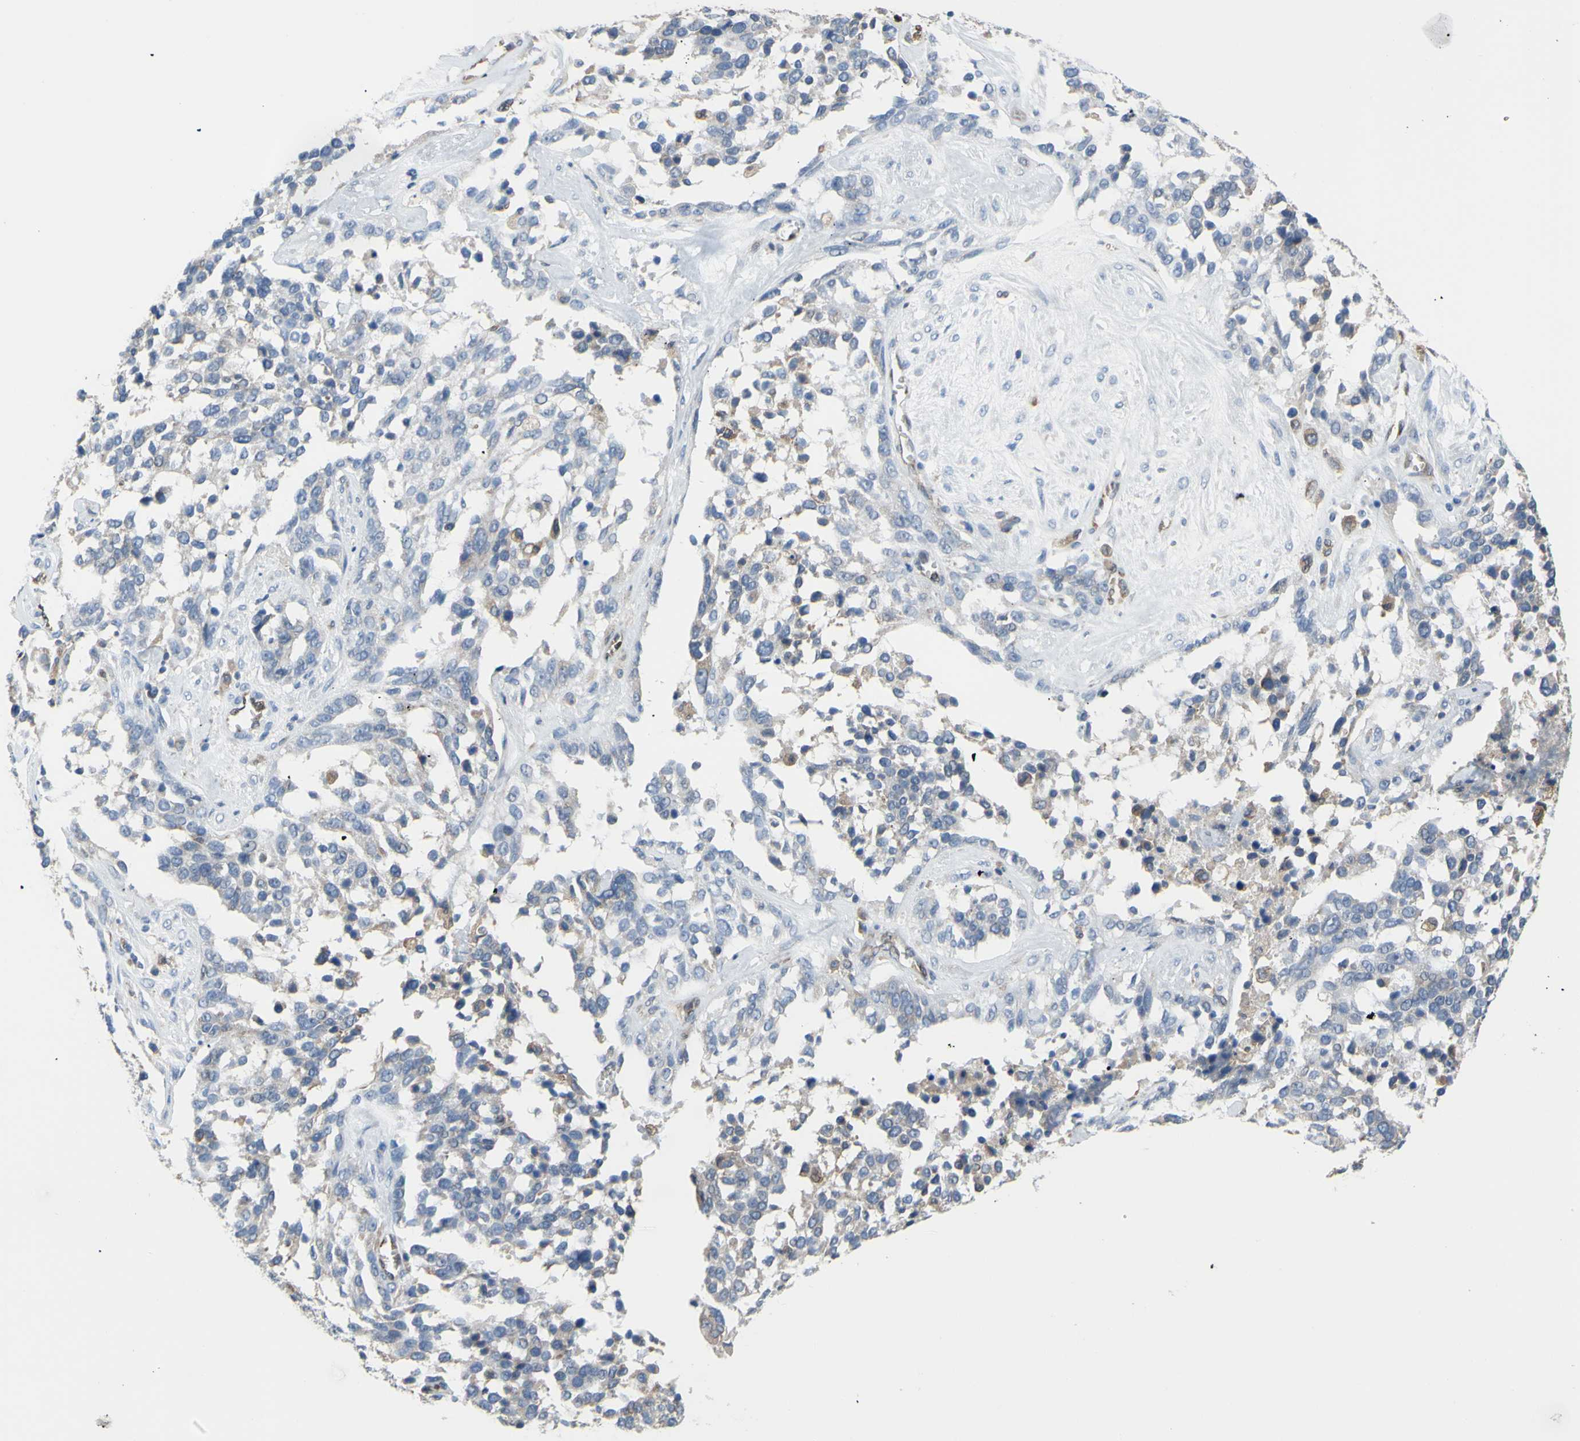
{"staining": {"intensity": "negative", "quantity": "none", "location": "none"}, "tissue": "ovarian cancer", "cell_type": "Tumor cells", "image_type": "cancer", "snomed": [{"axis": "morphology", "description": "Cystadenocarcinoma, serous, NOS"}, {"axis": "topography", "description": "Ovary"}], "caption": "Immunohistochemical staining of human ovarian serous cystadenocarcinoma demonstrates no significant staining in tumor cells. (DAB immunohistochemistry with hematoxylin counter stain).", "gene": "MGST2", "patient": {"sex": "female", "age": 44}}